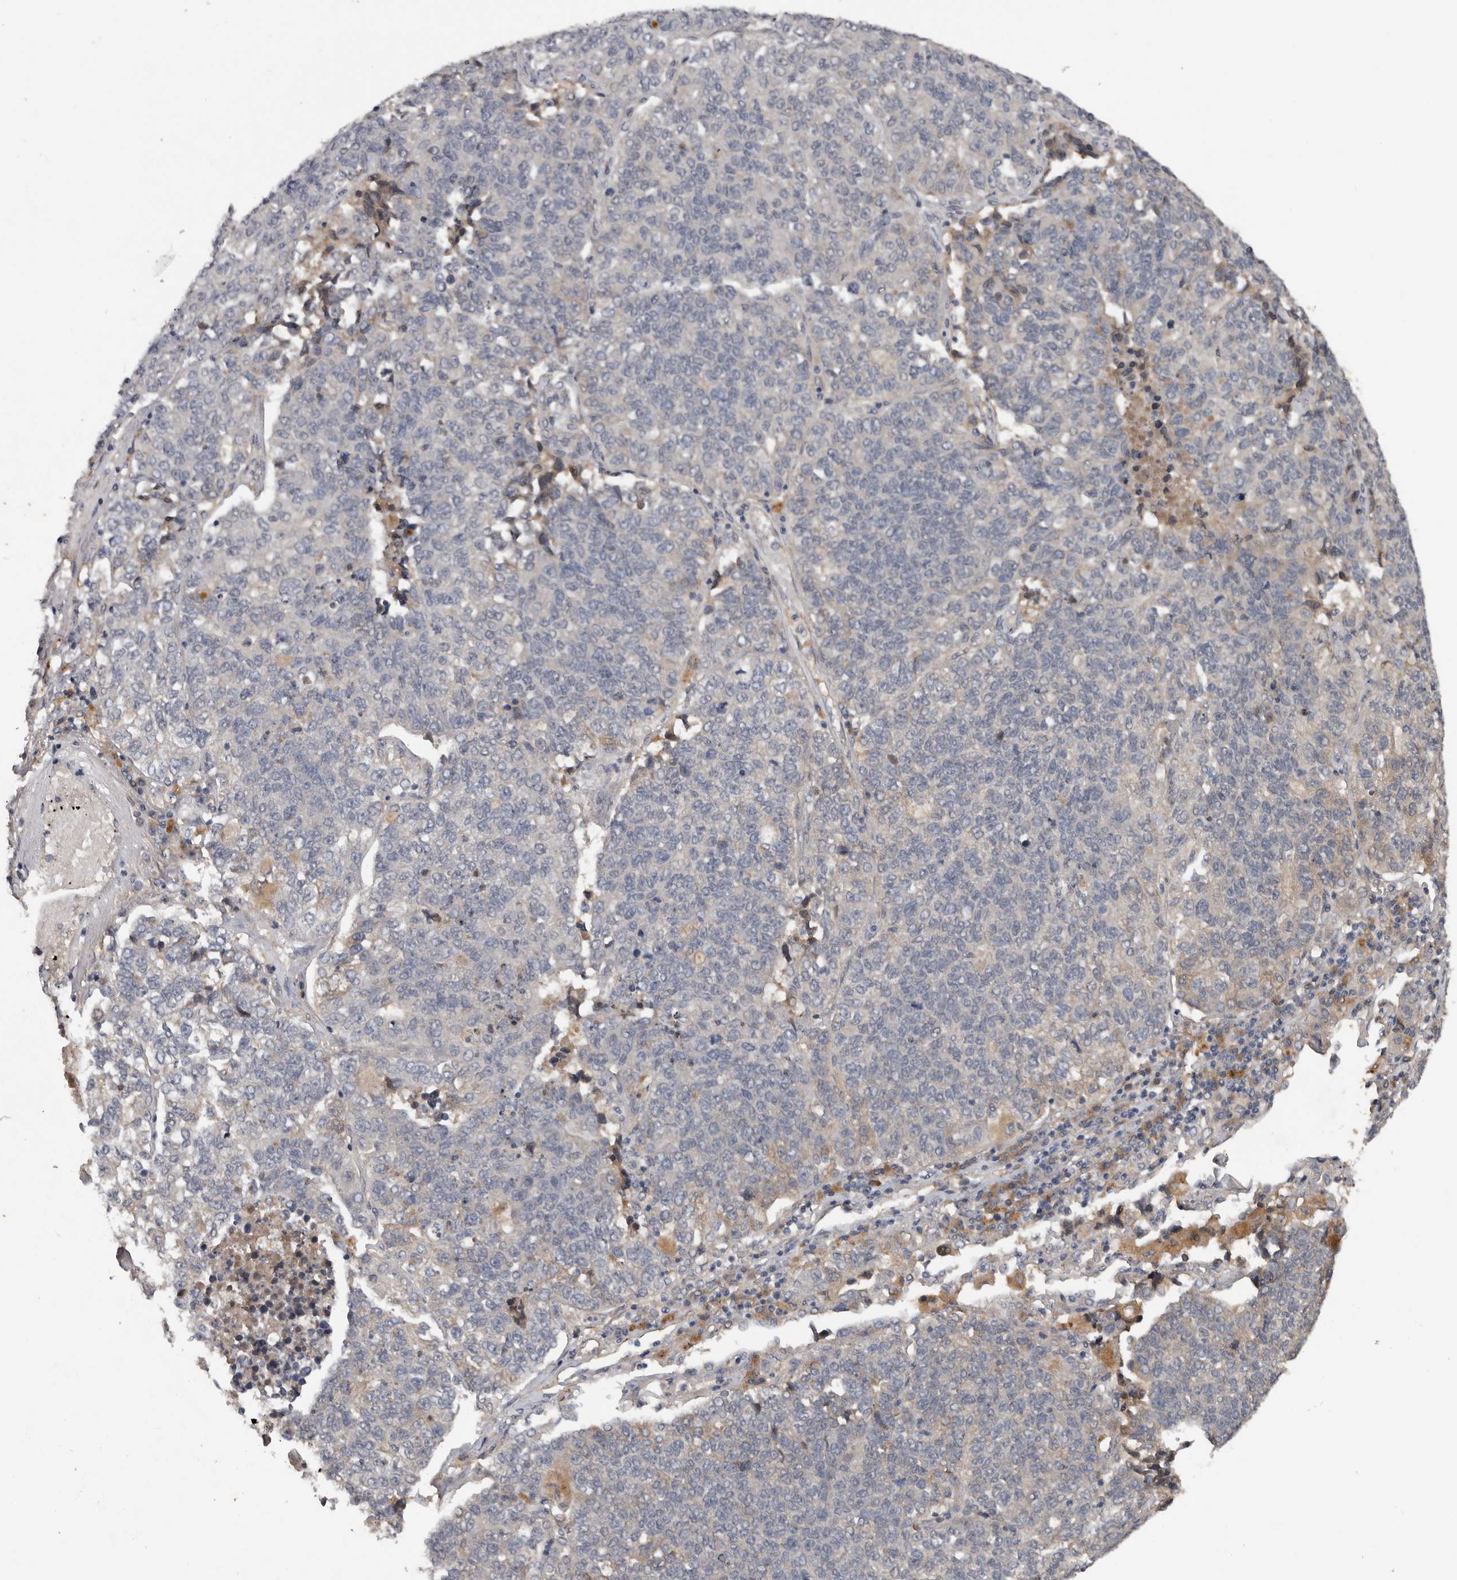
{"staining": {"intensity": "negative", "quantity": "none", "location": "none"}, "tissue": "lung cancer", "cell_type": "Tumor cells", "image_type": "cancer", "snomed": [{"axis": "morphology", "description": "Adenocarcinoma, NOS"}, {"axis": "topography", "description": "Lung"}], "caption": "This photomicrograph is of lung cancer stained with immunohistochemistry to label a protein in brown with the nuclei are counter-stained blue. There is no staining in tumor cells.", "gene": "DNAJB4", "patient": {"sex": "male", "age": 49}}